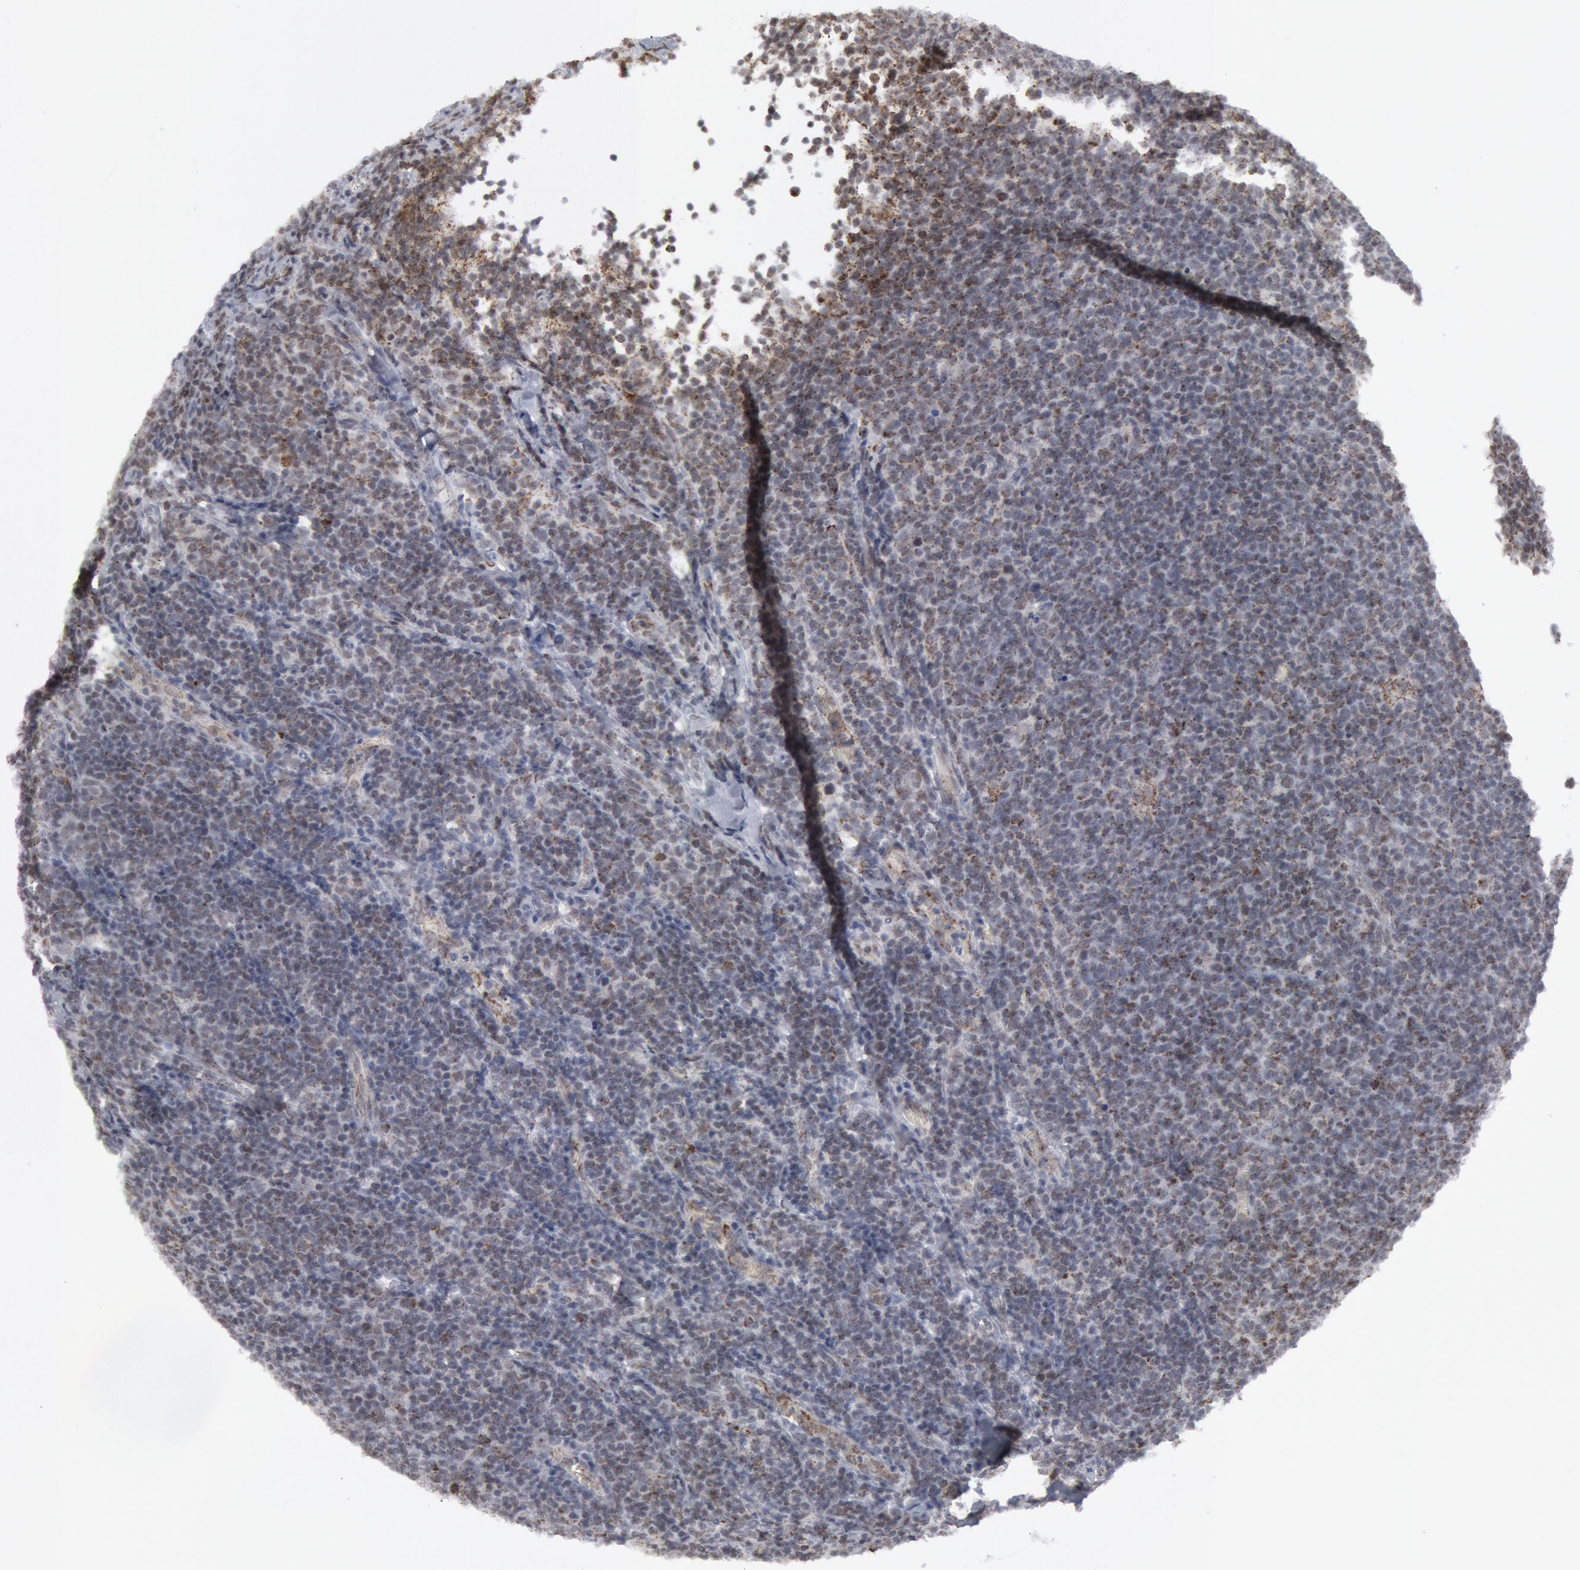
{"staining": {"intensity": "weak", "quantity": "<25%", "location": "cytoplasmic/membranous"}, "tissue": "lymphoma", "cell_type": "Tumor cells", "image_type": "cancer", "snomed": [{"axis": "morphology", "description": "Malignant lymphoma, non-Hodgkin's type, Low grade"}, {"axis": "topography", "description": "Lymph node"}], "caption": "IHC histopathology image of neoplastic tissue: human malignant lymphoma, non-Hodgkin's type (low-grade) stained with DAB (3,3'-diaminobenzidine) displays no significant protein expression in tumor cells. The staining was performed using DAB (3,3'-diaminobenzidine) to visualize the protein expression in brown, while the nuclei were stained in blue with hematoxylin (Magnification: 20x).", "gene": "CASP9", "patient": {"sex": "male", "age": 74}}